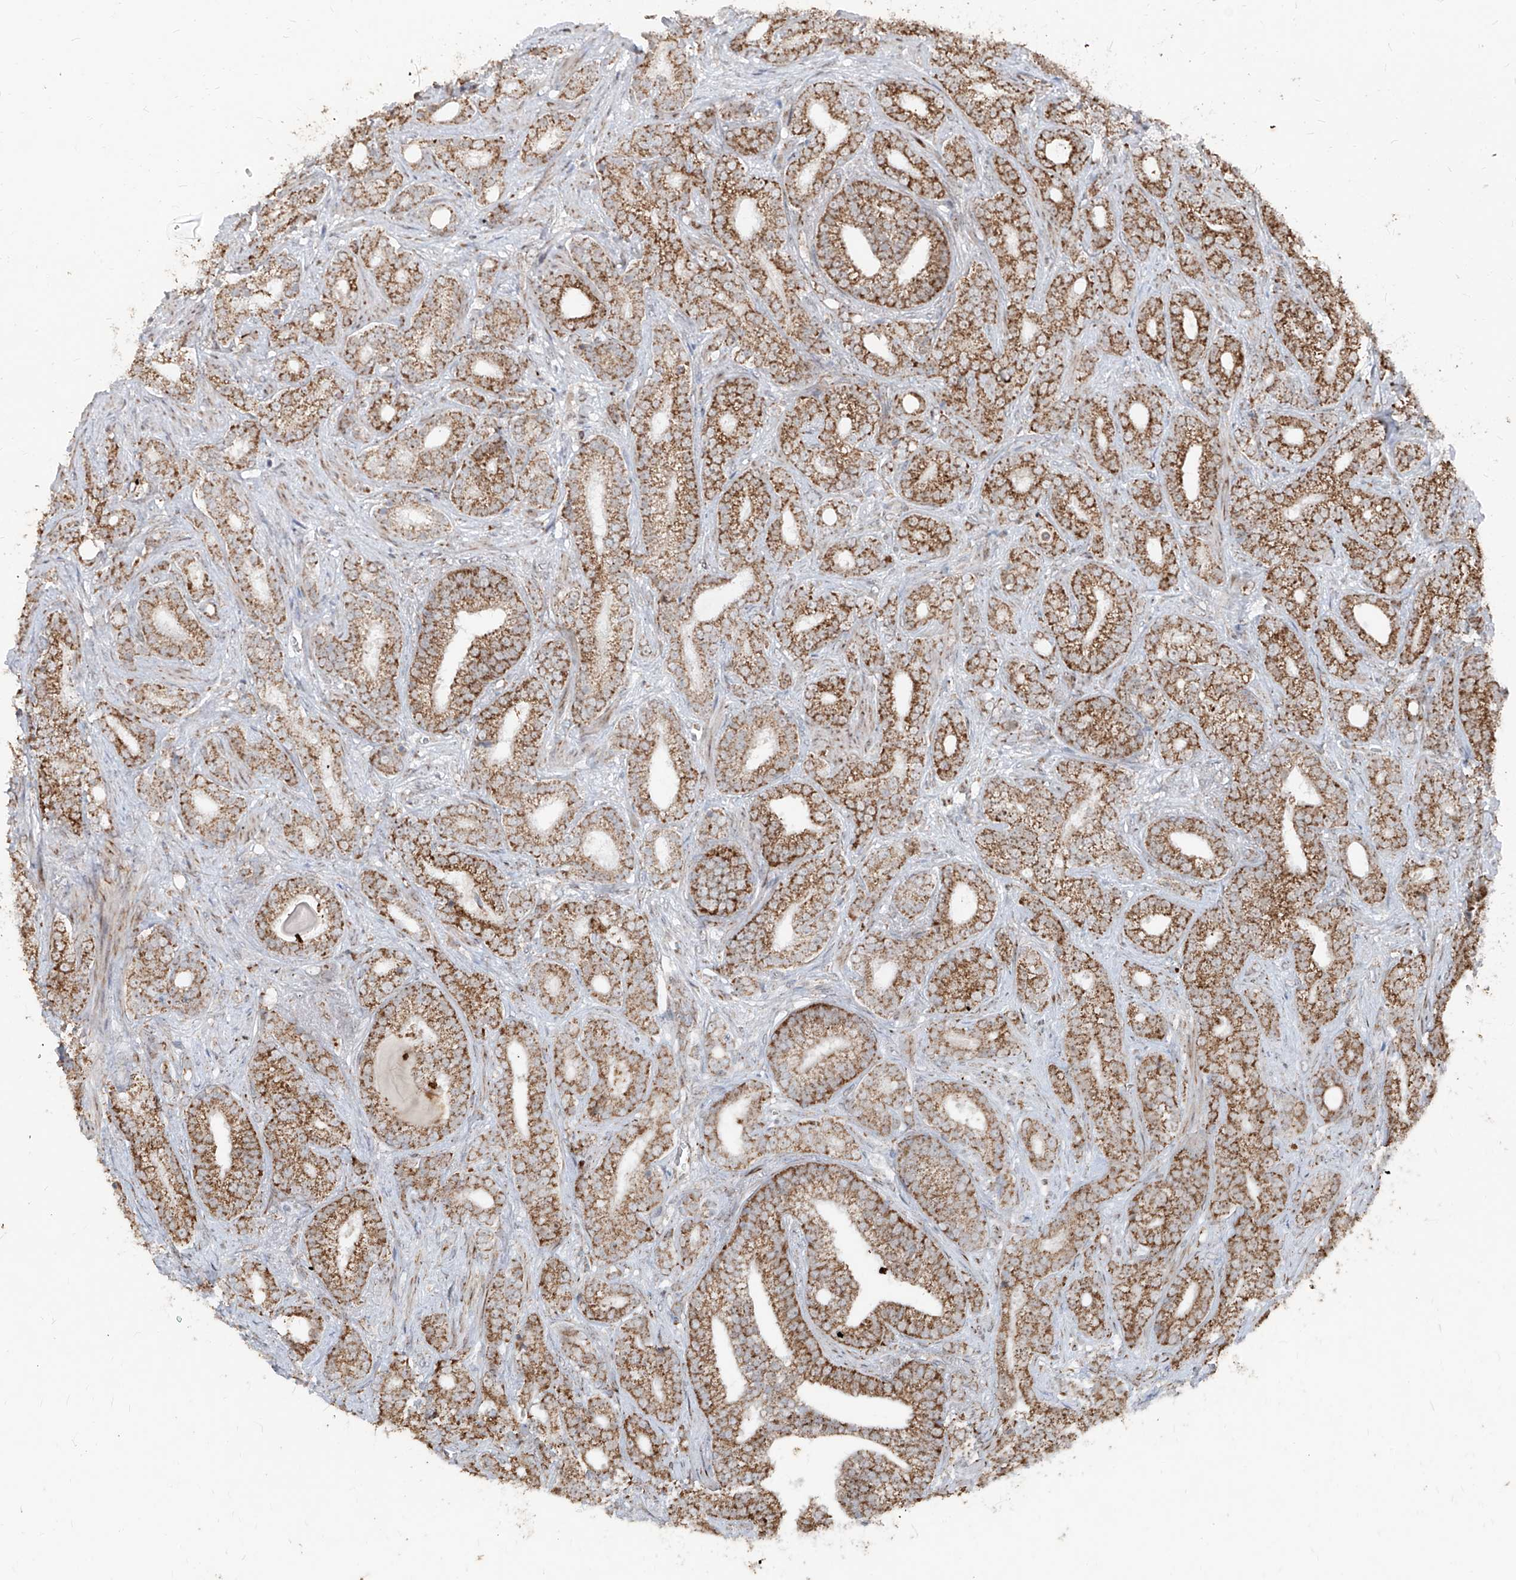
{"staining": {"intensity": "moderate", "quantity": "25%-75%", "location": "cytoplasmic/membranous"}, "tissue": "prostate cancer", "cell_type": "Tumor cells", "image_type": "cancer", "snomed": [{"axis": "morphology", "description": "Adenocarcinoma, High grade"}, {"axis": "topography", "description": "Prostate and seminal vesicle, NOS"}], "caption": "The image displays immunohistochemical staining of prostate cancer. There is moderate cytoplasmic/membranous expression is seen in about 25%-75% of tumor cells. Using DAB (brown) and hematoxylin (blue) stains, captured at high magnification using brightfield microscopy.", "gene": "NDUFB3", "patient": {"sex": "male", "age": 67}}